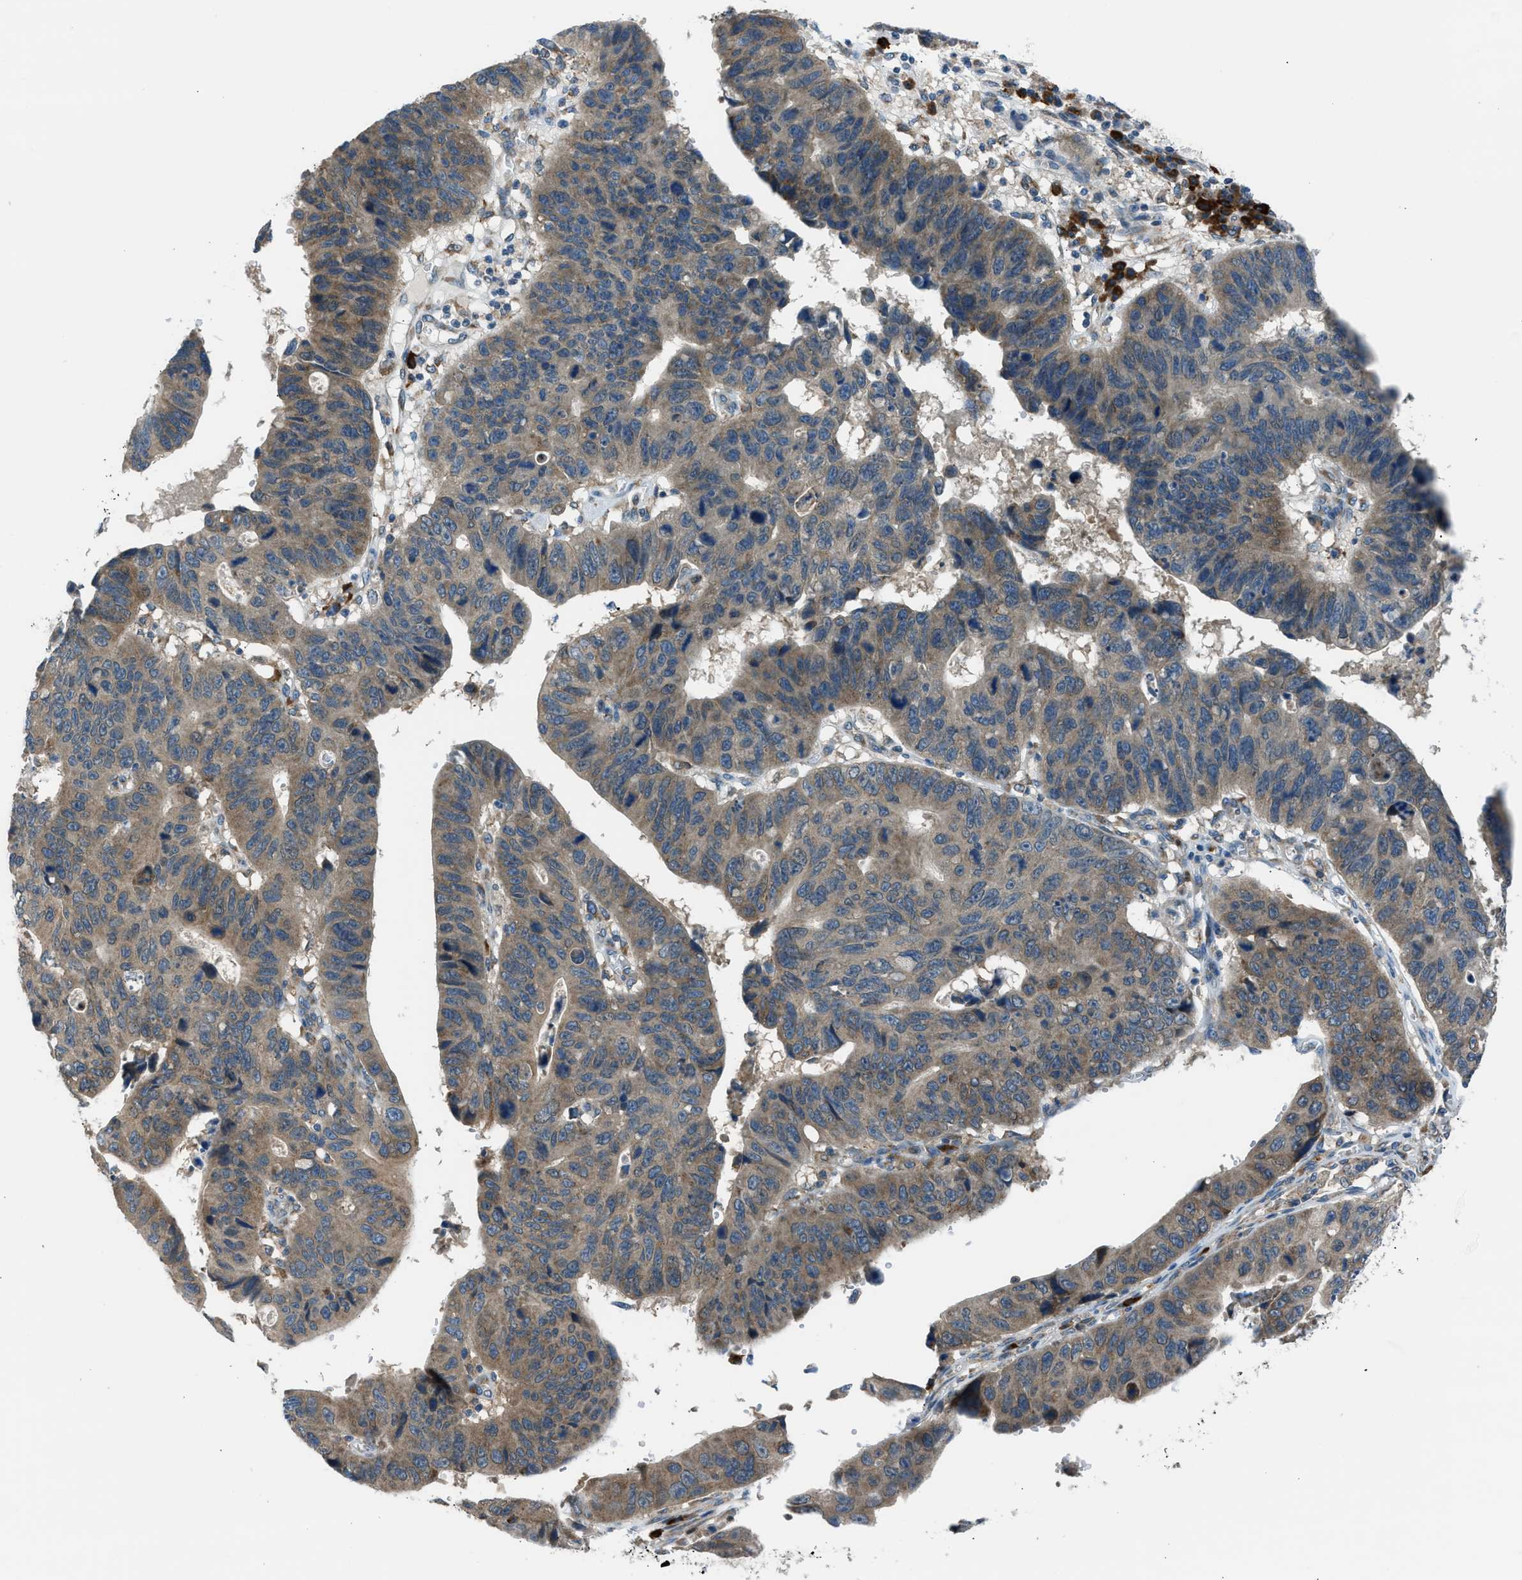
{"staining": {"intensity": "moderate", "quantity": "25%-75%", "location": "cytoplasmic/membranous"}, "tissue": "stomach cancer", "cell_type": "Tumor cells", "image_type": "cancer", "snomed": [{"axis": "morphology", "description": "Adenocarcinoma, NOS"}, {"axis": "topography", "description": "Stomach"}], "caption": "Immunohistochemistry (IHC) (DAB) staining of human stomach adenocarcinoma demonstrates moderate cytoplasmic/membranous protein expression in about 25%-75% of tumor cells.", "gene": "EDARADD", "patient": {"sex": "male", "age": 59}}